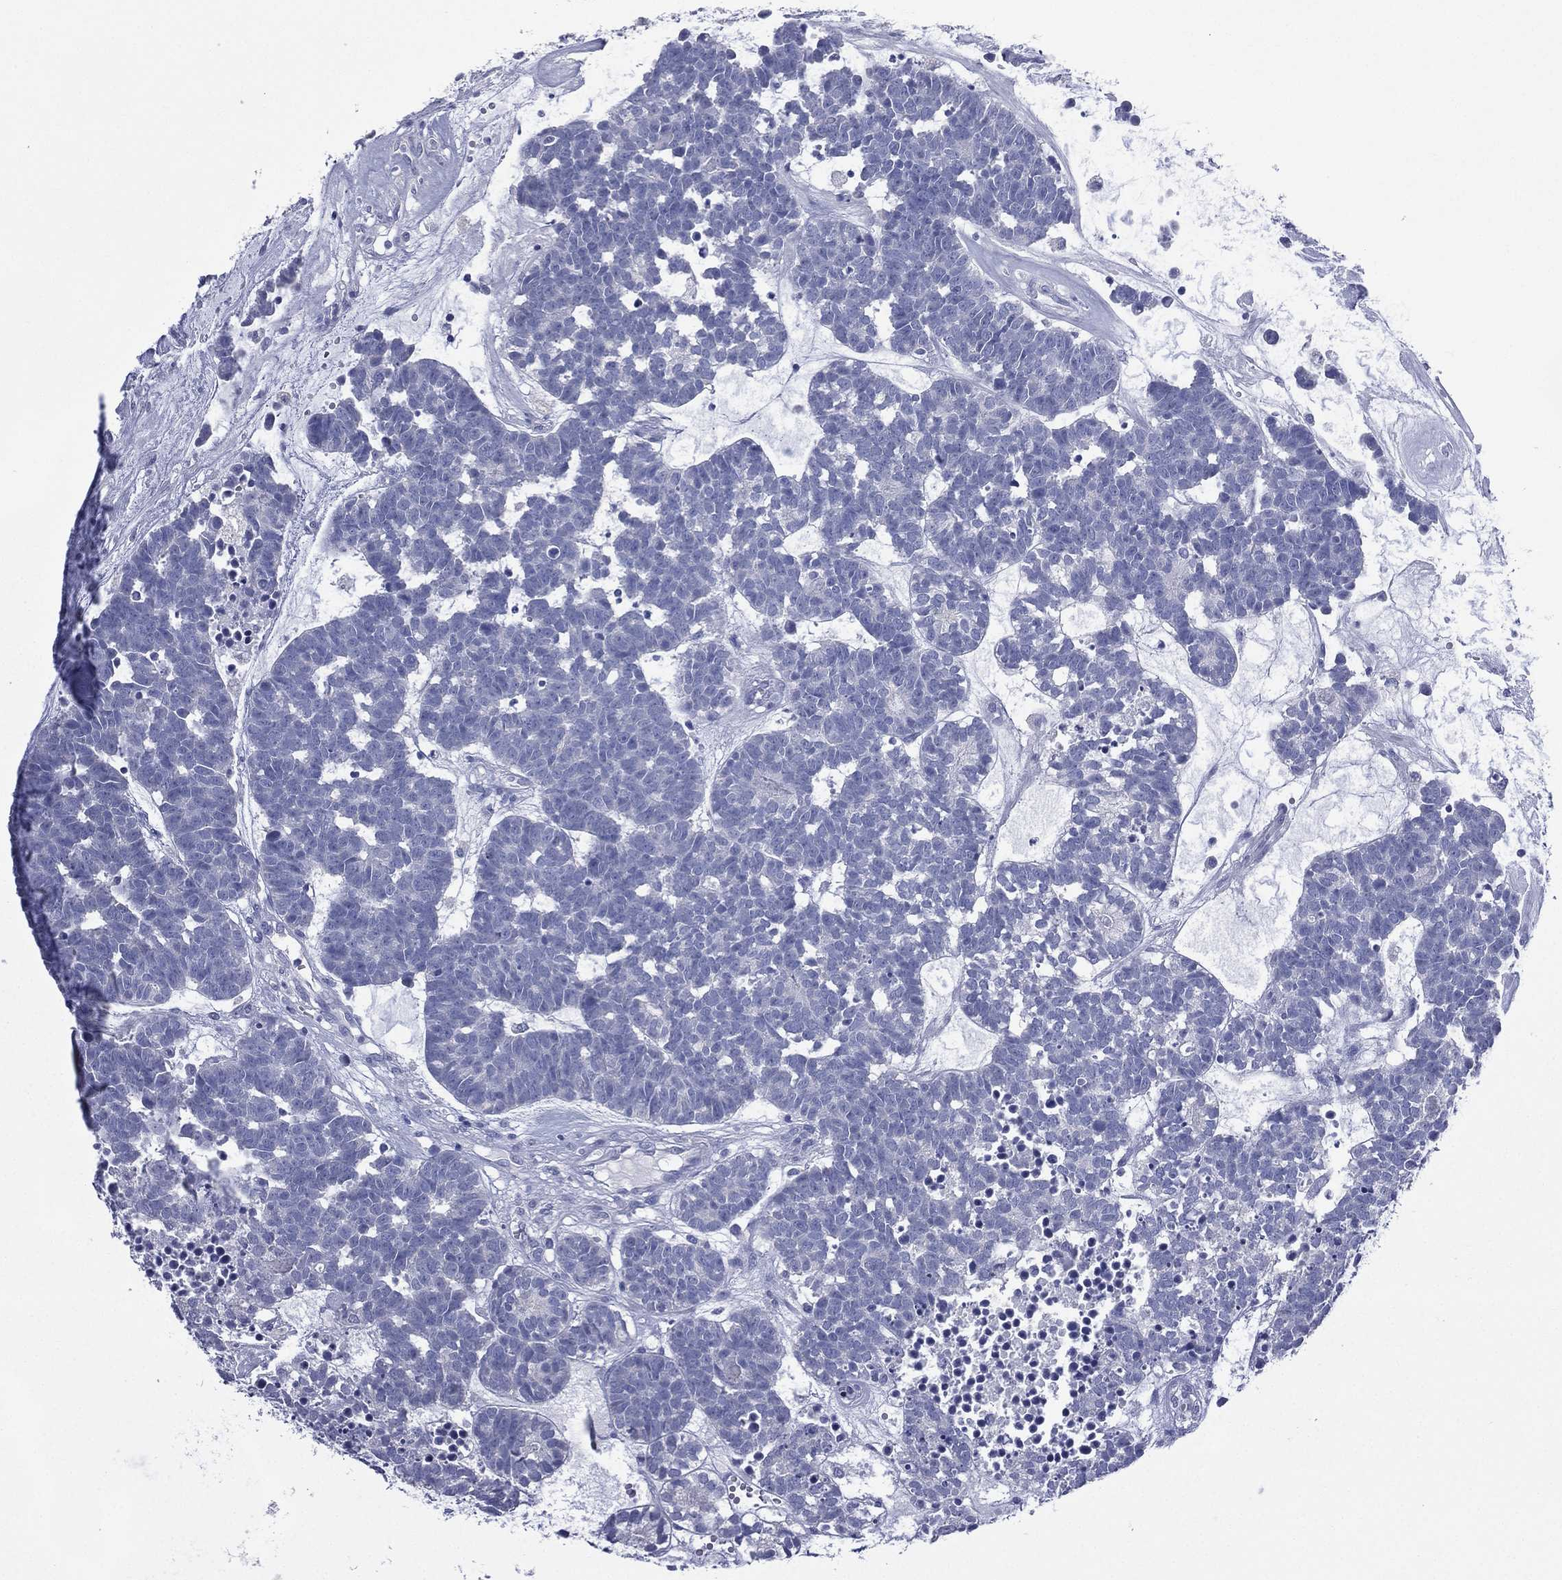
{"staining": {"intensity": "negative", "quantity": "none", "location": "none"}, "tissue": "head and neck cancer", "cell_type": "Tumor cells", "image_type": "cancer", "snomed": [{"axis": "morphology", "description": "Adenocarcinoma, NOS"}, {"axis": "topography", "description": "Head-Neck"}], "caption": "The image shows no significant positivity in tumor cells of head and neck cancer (adenocarcinoma).", "gene": "CES2", "patient": {"sex": "female", "age": 81}}